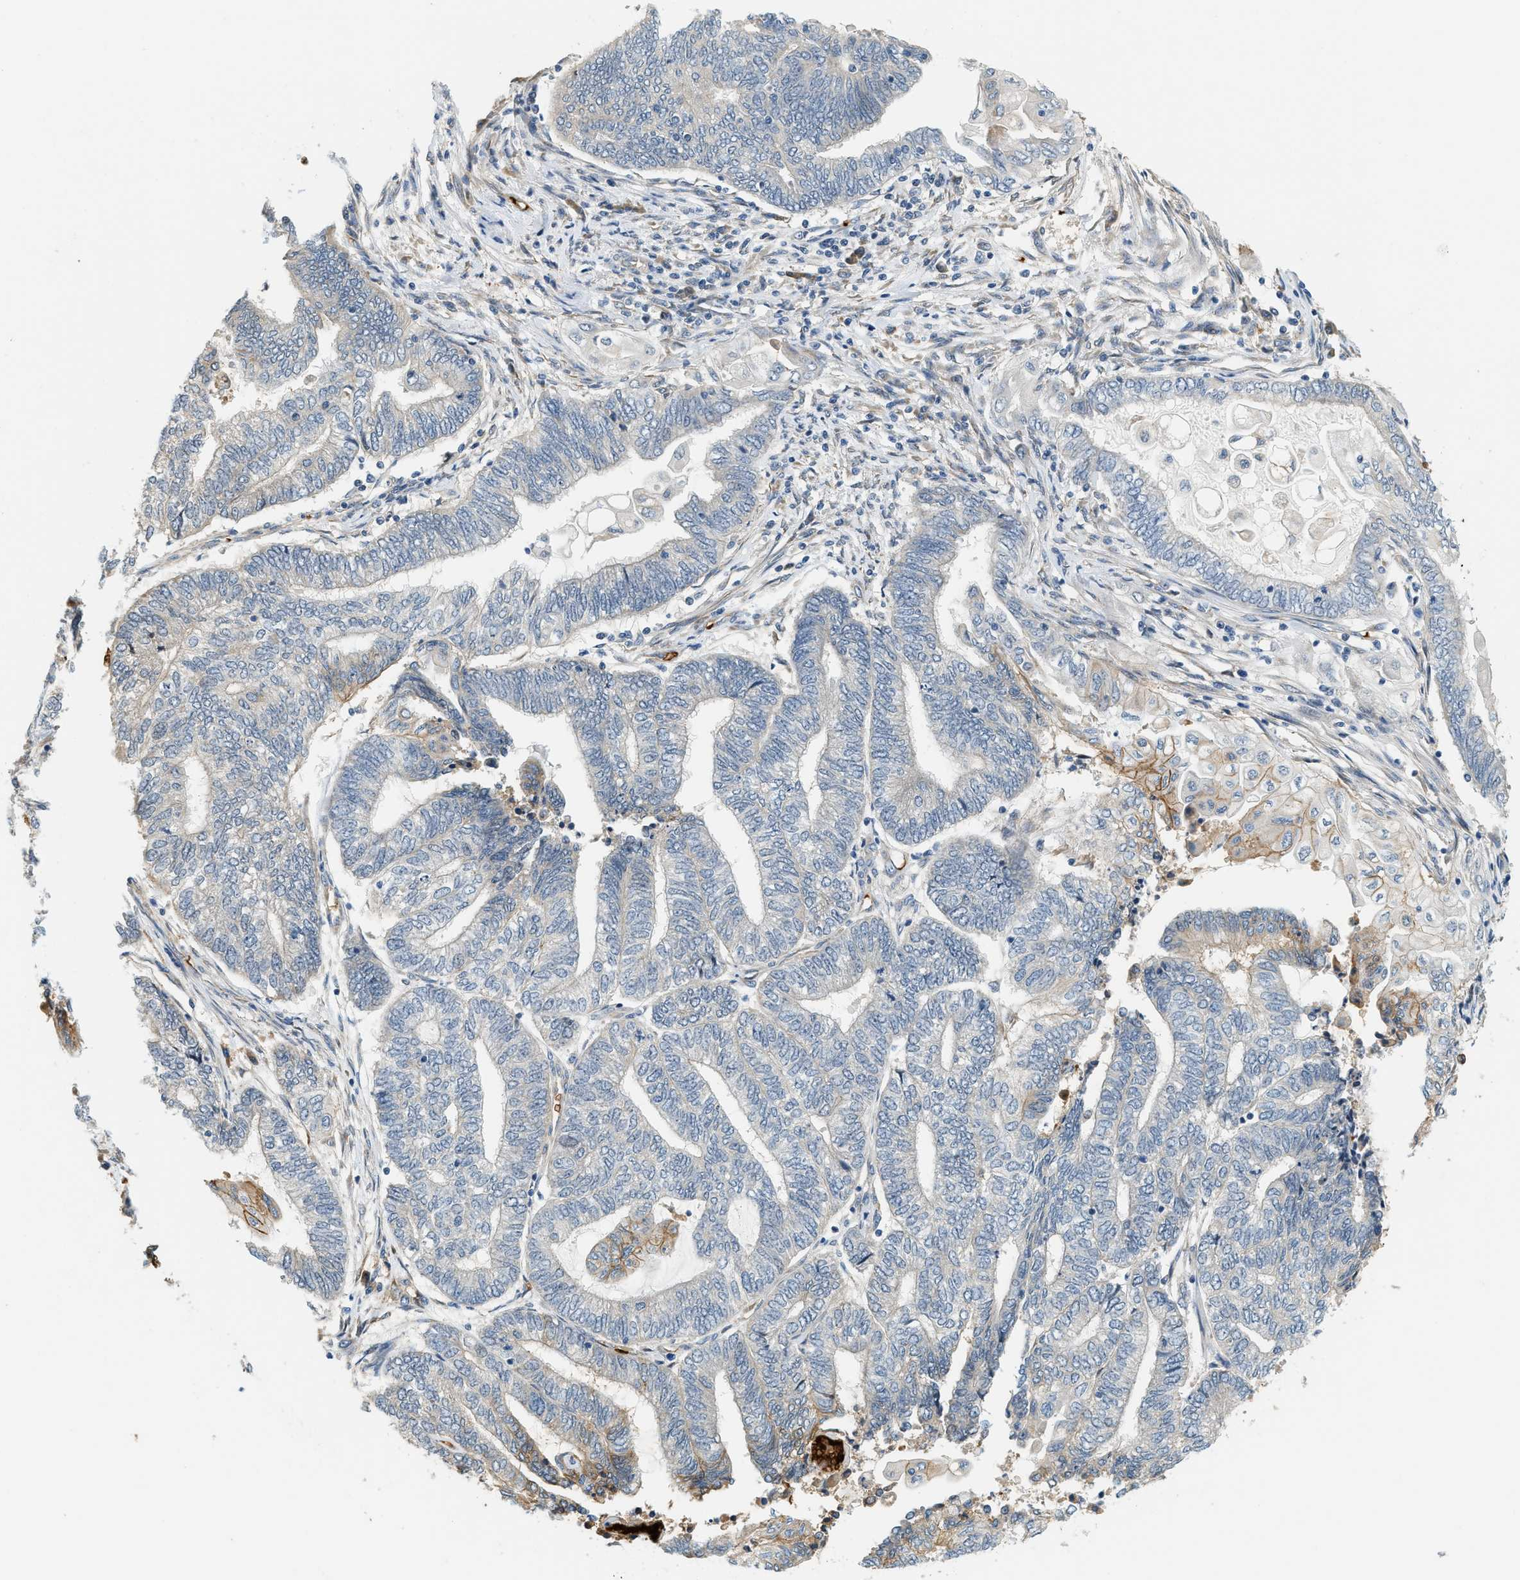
{"staining": {"intensity": "negative", "quantity": "none", "location": "none"}, "tissue": "endometrial cancer", "cell_type": "Tumor cells", "image_type": "cancer", "snomed": [{"axis": "morphology", "description": "Adenocarcinoma, NOS"}, {"axis": "topography", "description": "Uterus"}, {"axis": "topography", "description": "Endometrium"}], "caption": "Tumor cells show no significant protein staining in endometrial cancer (adenocarcinoma).", "gene": "CYTH2", "patient": {"sex": "female", "age": 70}}